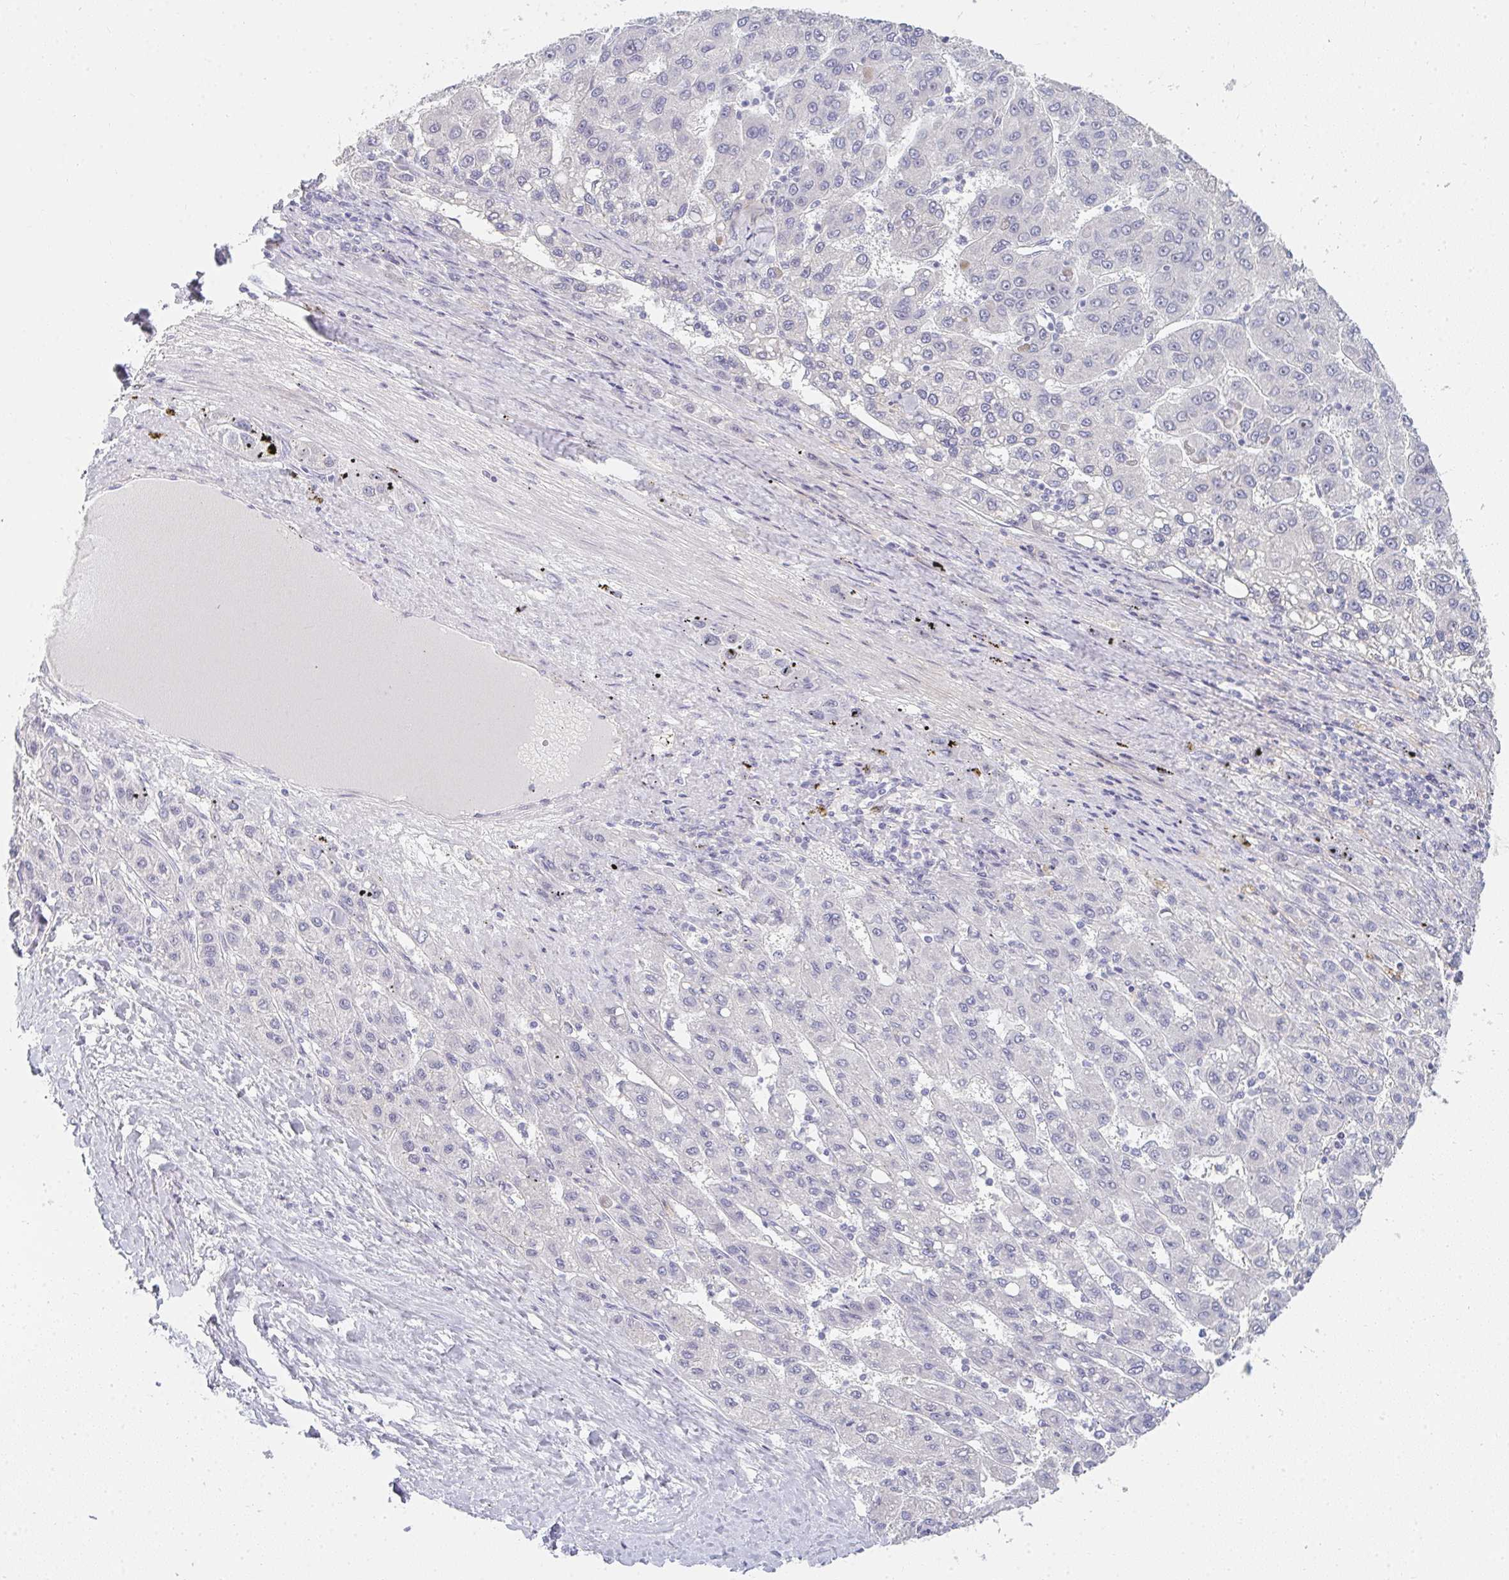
{"staining": {"intensity": "negative", "quantity": "none", "location": "none"}, "tissue": "liver cancer", "cell_type": "Tumor cells", "image_type": "cancer", "snomed": [{"axis": "morphology", "description": "Carcinoma, Hepatocellular, NOS"}, {"axis": "topography", "description": "Liver"}], "caption": "An IHC photomicrograph of liver cancer (hepatocellular carcinoma) is shown. There is no staining in tumor cells of liver cancer (hepatocellular carcinoma). (DAB (3,3'-diaminobenzidine) immunohistochemistry (IHC), high magnification).", "gene": "NEU2", "patient": {"sex": "female", "age": 82}}